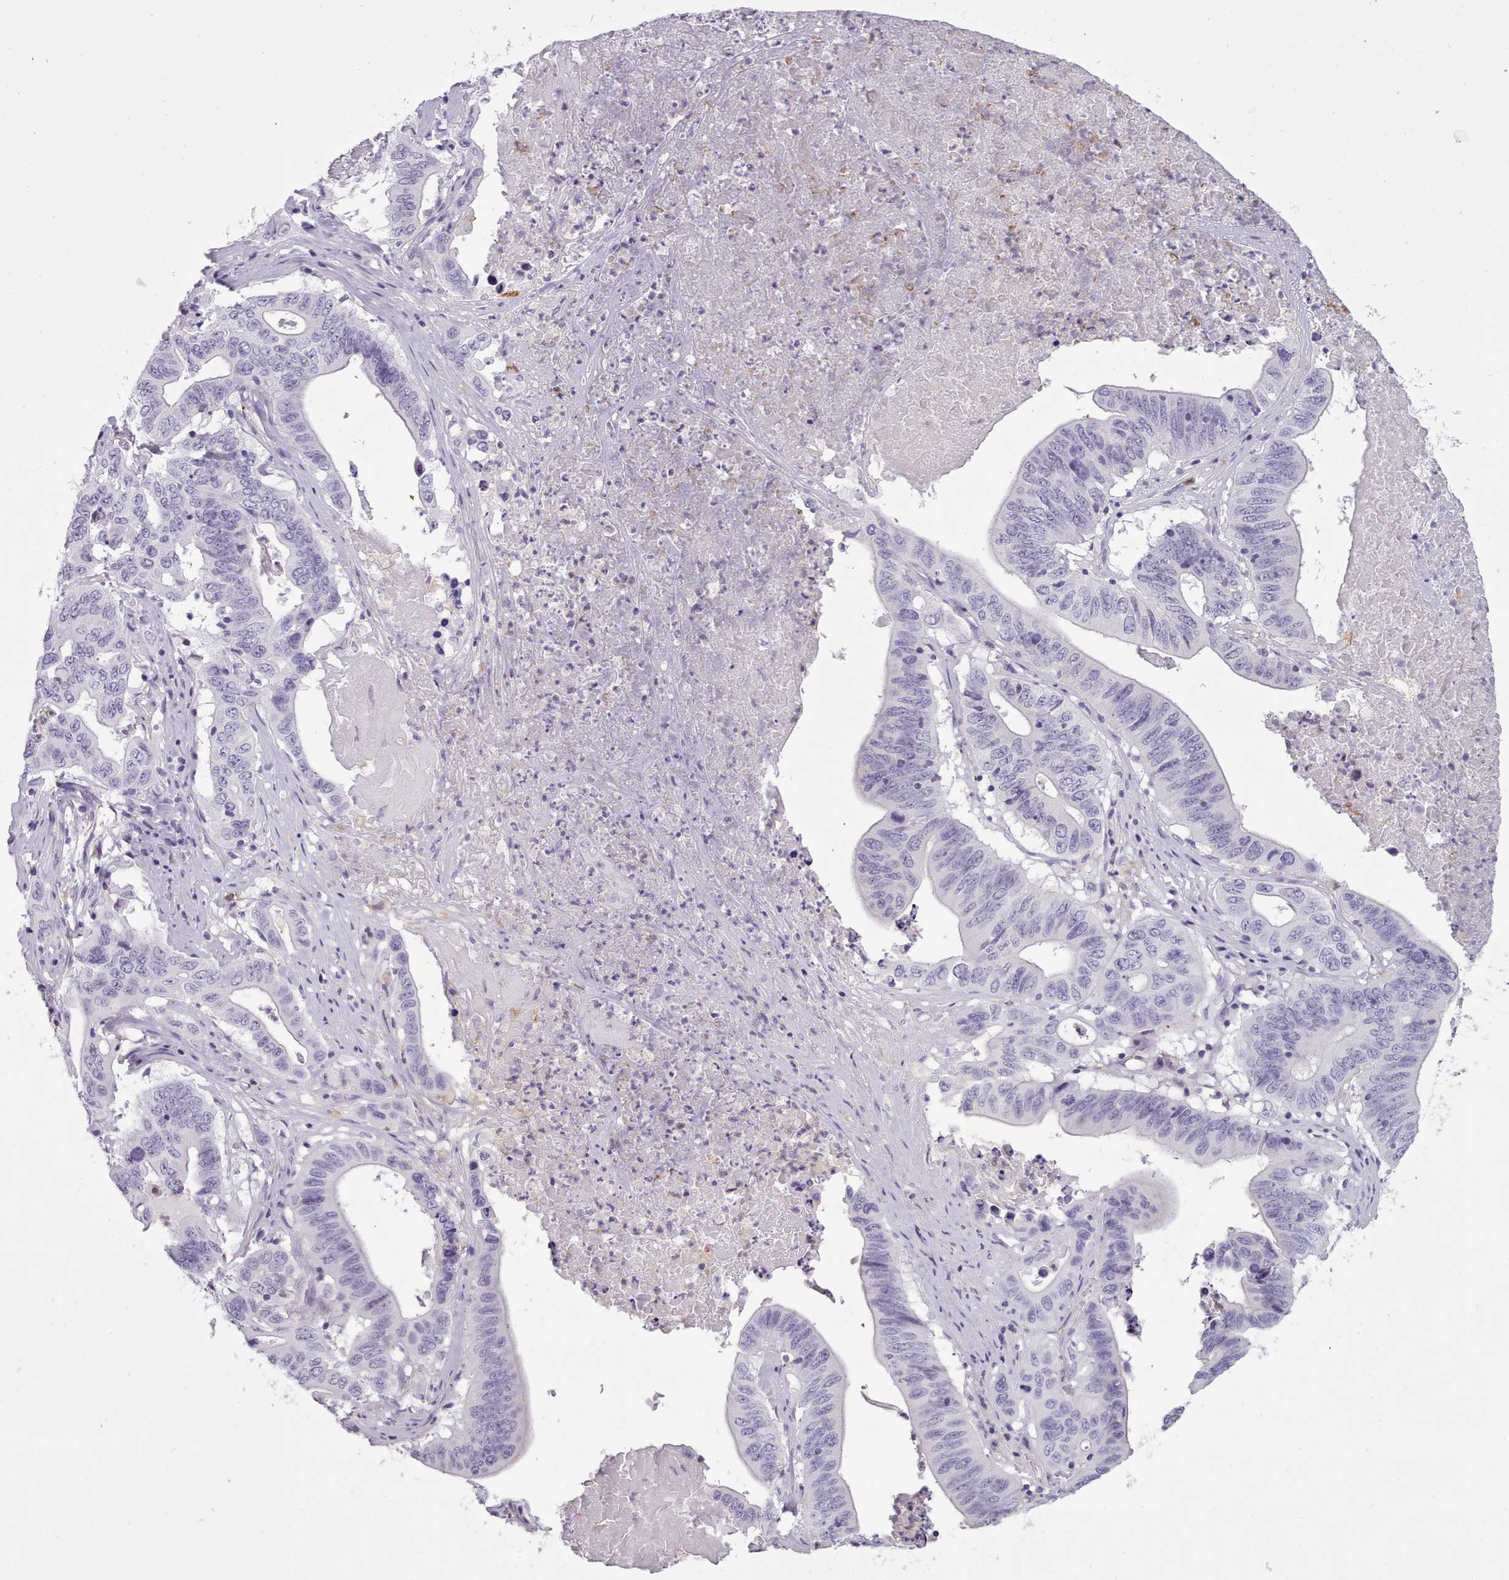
{"staining": {"intensity": "negative", "quantity": "none", "location": "none"}, "tissue": "lung cancer", "cell_type": "Tumor cells", "image_type": "cancer", "snomed": [{"axis": "morphology", "description": "Adenocarcinoma, NOS"}, {"axis": "topography", "description": "Lung"}], "caption": "An immunohistochemistry micrograph of lung adenocarcinoma is shown. There is no staining in tumor cells of lung adenocarcinoma.", "gene": "NDST2", "patient": {"sex": "female", "age": 60}}